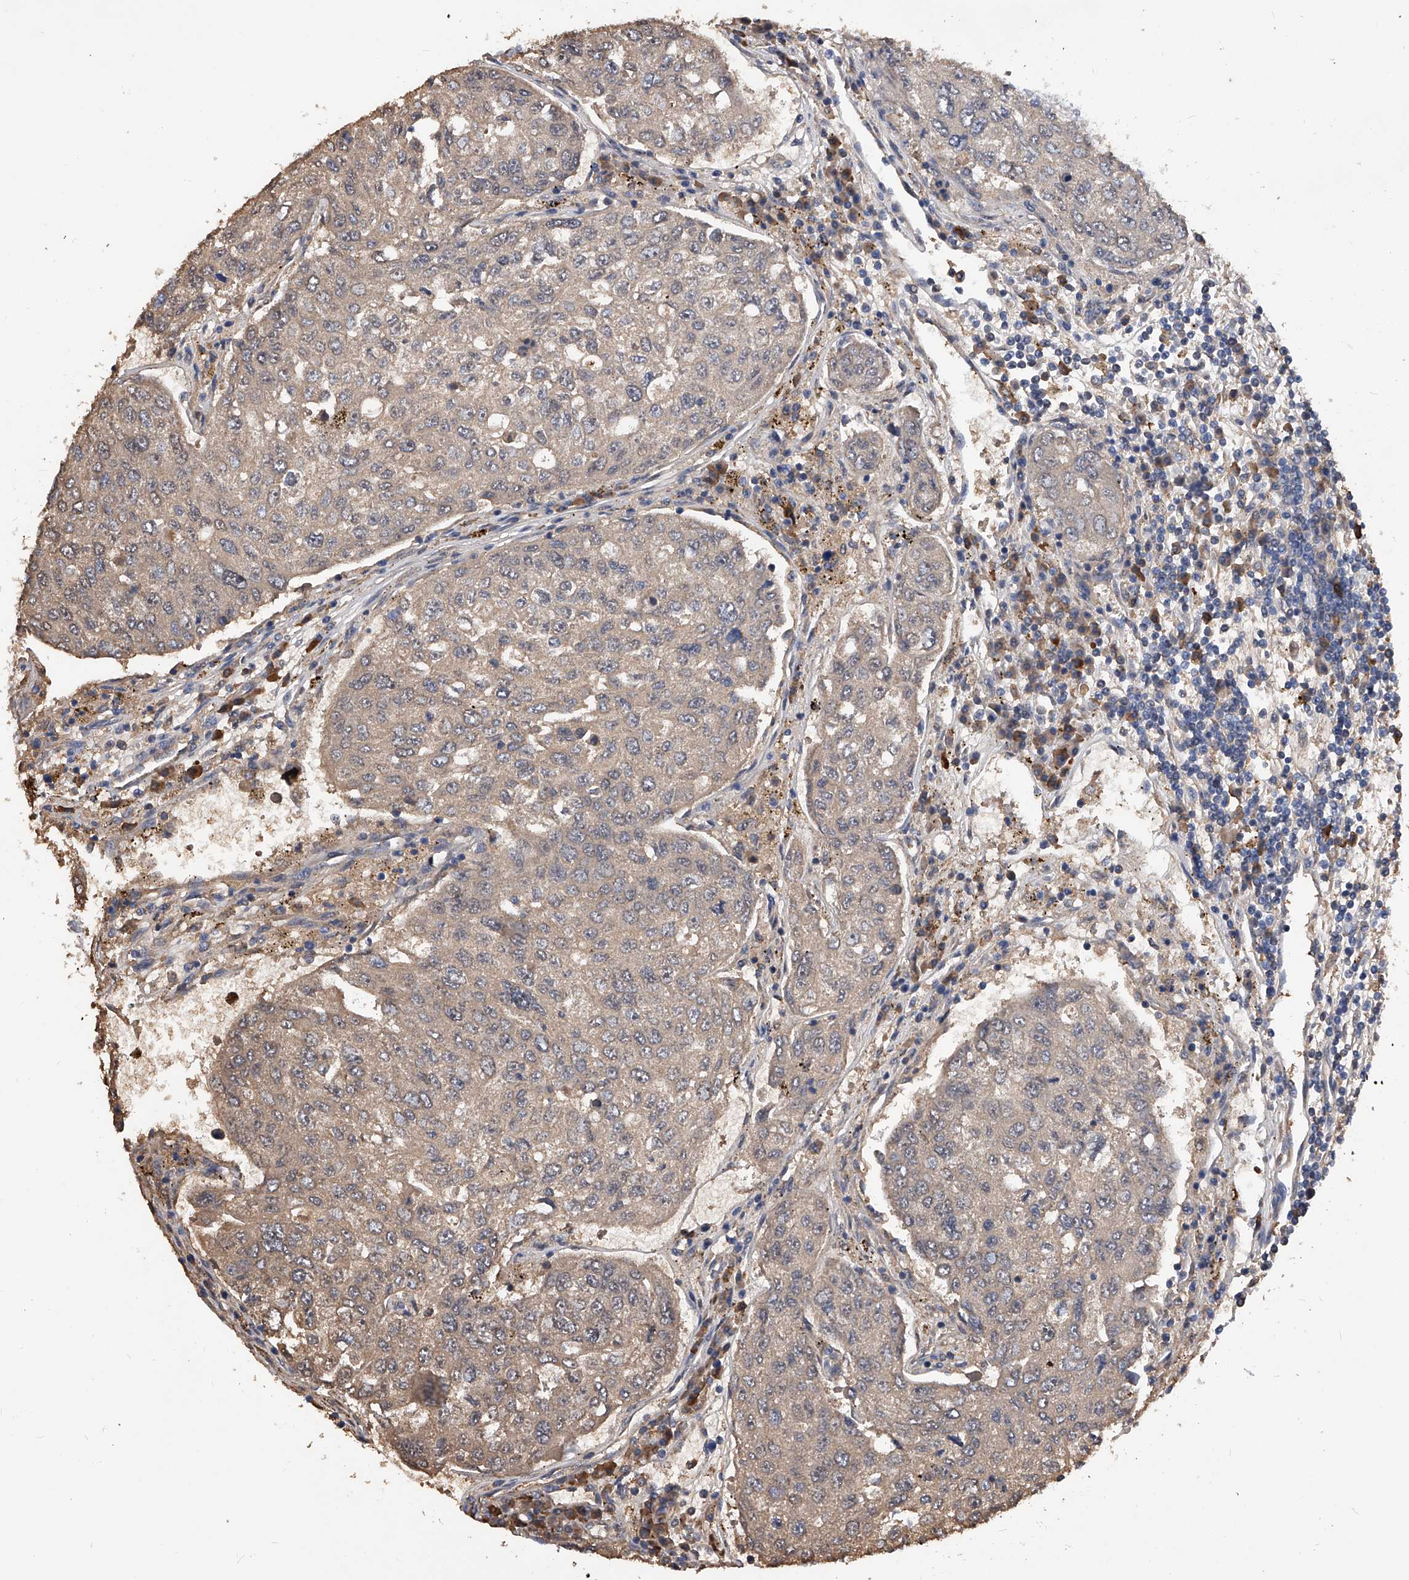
{"staining": {"intensity": "weak", "quantity": ">75%", "location": "cytoplasmic/membranous"}, "tissue": "urothelial cancer", "cell_type": "Tumor cells", "image_type": "cancer", "snomed": [{"axis": "morphology", "description": "Urothelial carcinoma, High grade"}, {"axis": "topography", "description": "Lymph node"}, {"axis": "topography", "description": "Urinary bladder"}], "caption": "Immunohistochemistry (IHC) image of human urothelial cancer stained for a protein (brown), which exhibits low levels of weak cytoplasmic/membranous staining in approximately >75% of tumor cells.", "gene": "ZNF25", "patient": {"sex": "male", "age": 51}}